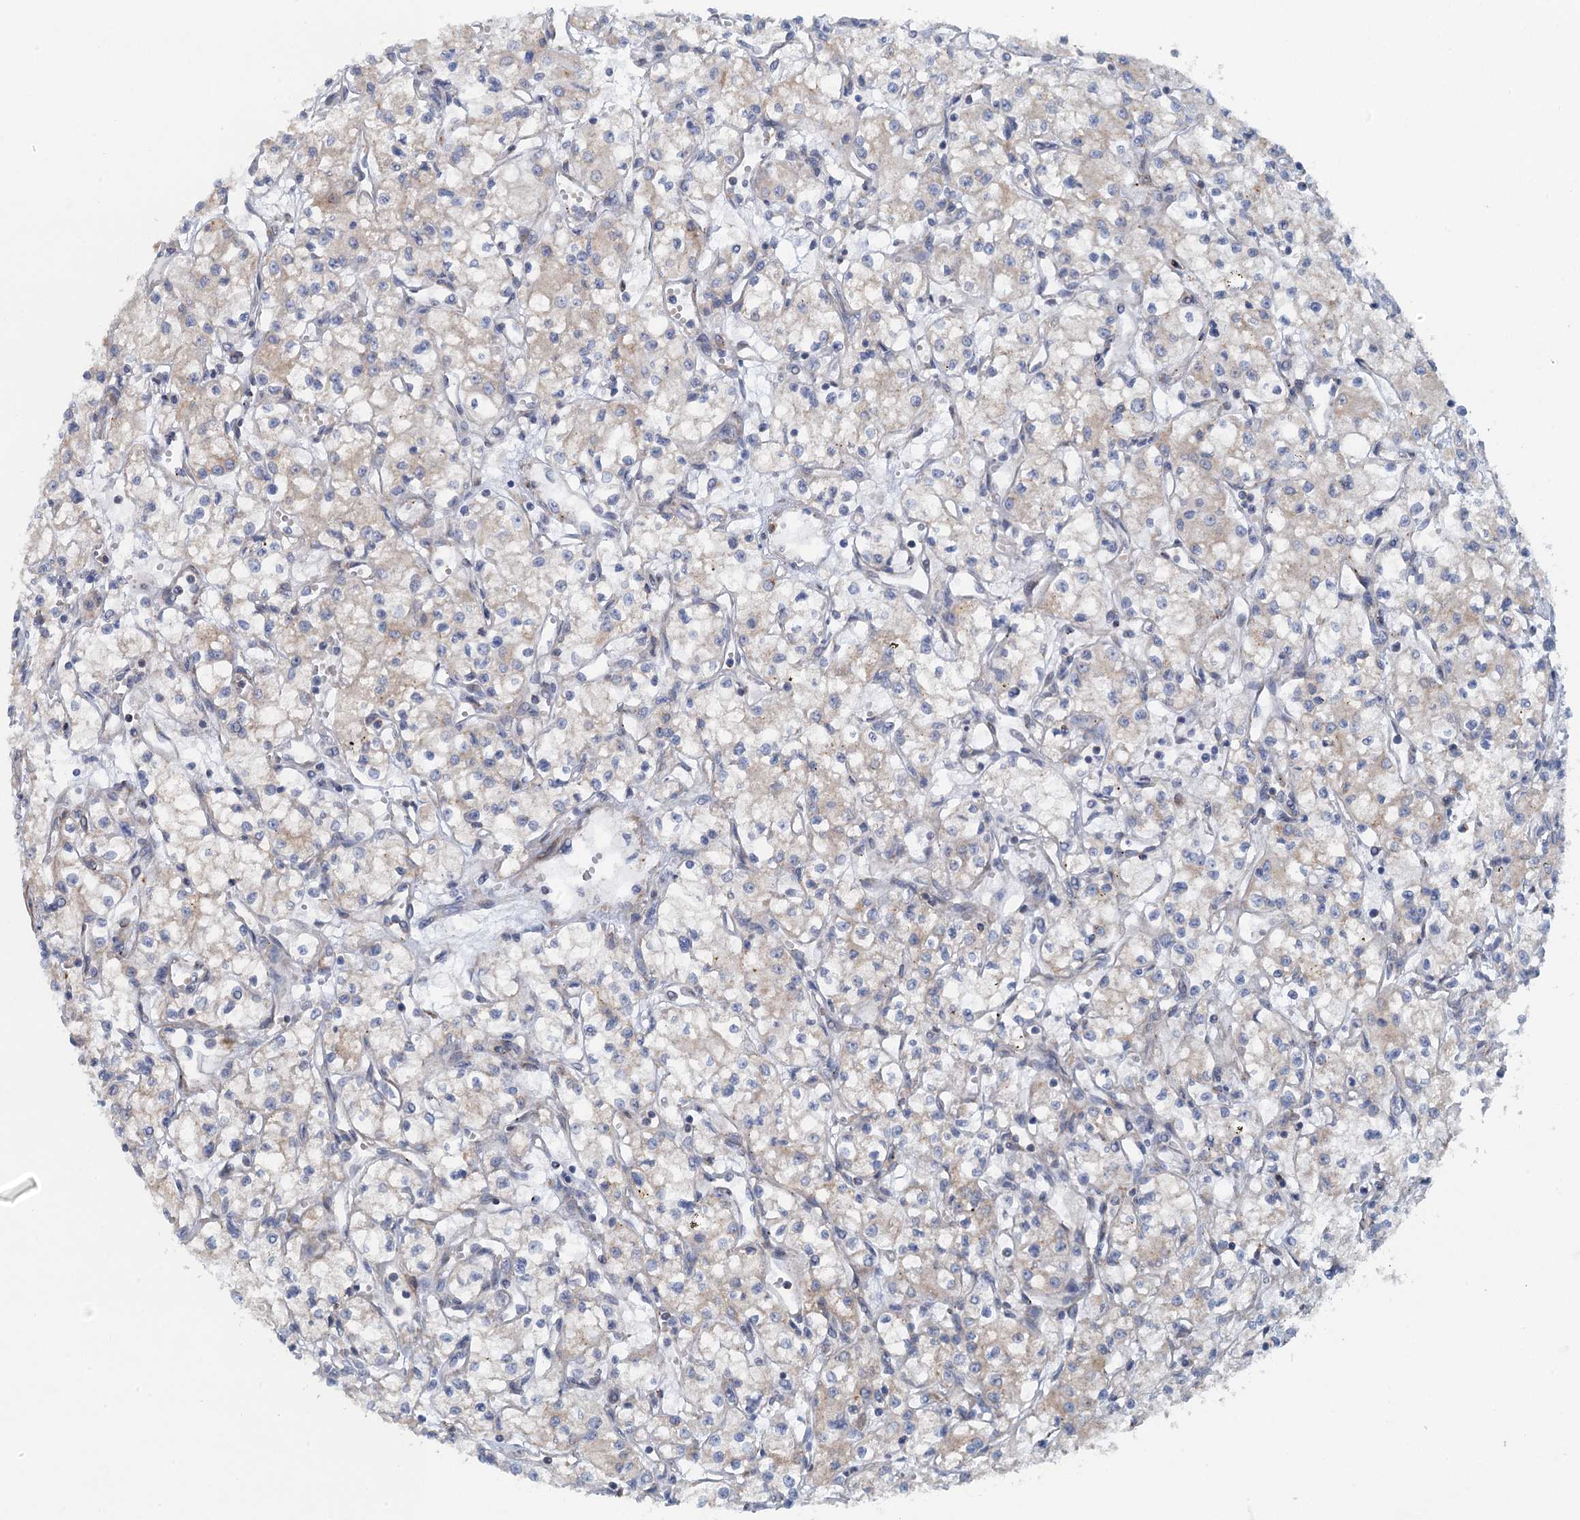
{"staining": {"intensity": "negative", "quantity": "none", "location": "none"}, "tissue": "renal cancer", "cell_type": "Tumor cells", "image_type": "cancer", "snomed": [{"axis": "morphology", "description": "Adenocarcinoma, NOS"}, {"axis": "topography", "description": "Kidney"}], "caption": "This histopathology image is of renal adenocarcinoma stained with IHC to label a protein in brown with the nuclei are counter-stained blue. There is no staining in tumor cells.", "gene": "POGLUT3", "patient": {"sex": "male", "age": 59}}